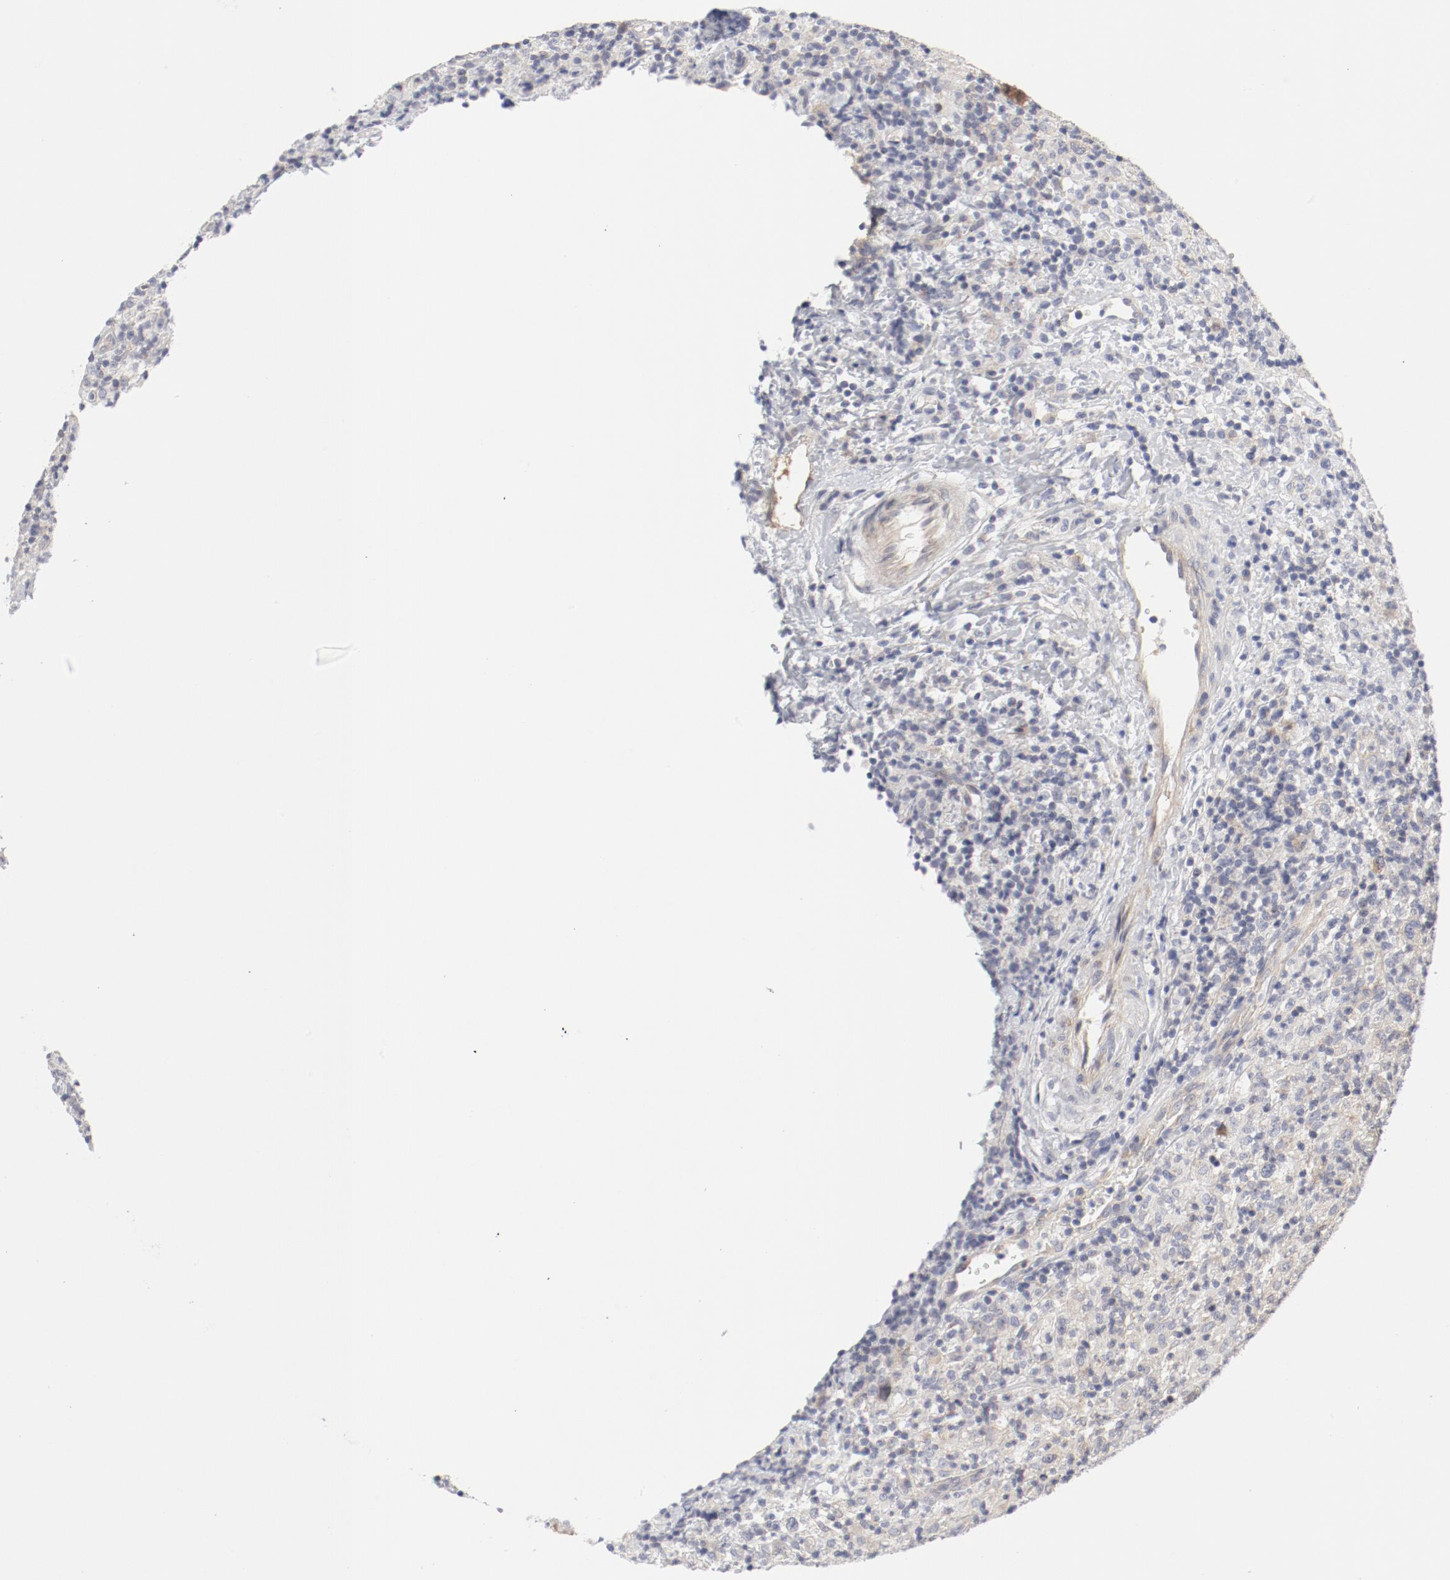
{"staining": {"intensity": "weak", "quantity": "25%-75%", "location": "cytoplasmic/membranous"}, "tissue": "lymphoma", "cell_type": "Tumor cells", "image_type": "cancer", "snomed": [{"axis": "morphology", "description": "Hodgkin's disease, NOS"}, {"axis": "topography", "description": "Lymph node"}], "caption": "A histopathology image showing weak cytoplasmic/membranous expression in about 25%-75% of tumor cells in Hodgkin's disease, as visualized by brown immunohistochemical staining.", "gene": "BAD", "patient": {"sex": "male", "age": 65}}